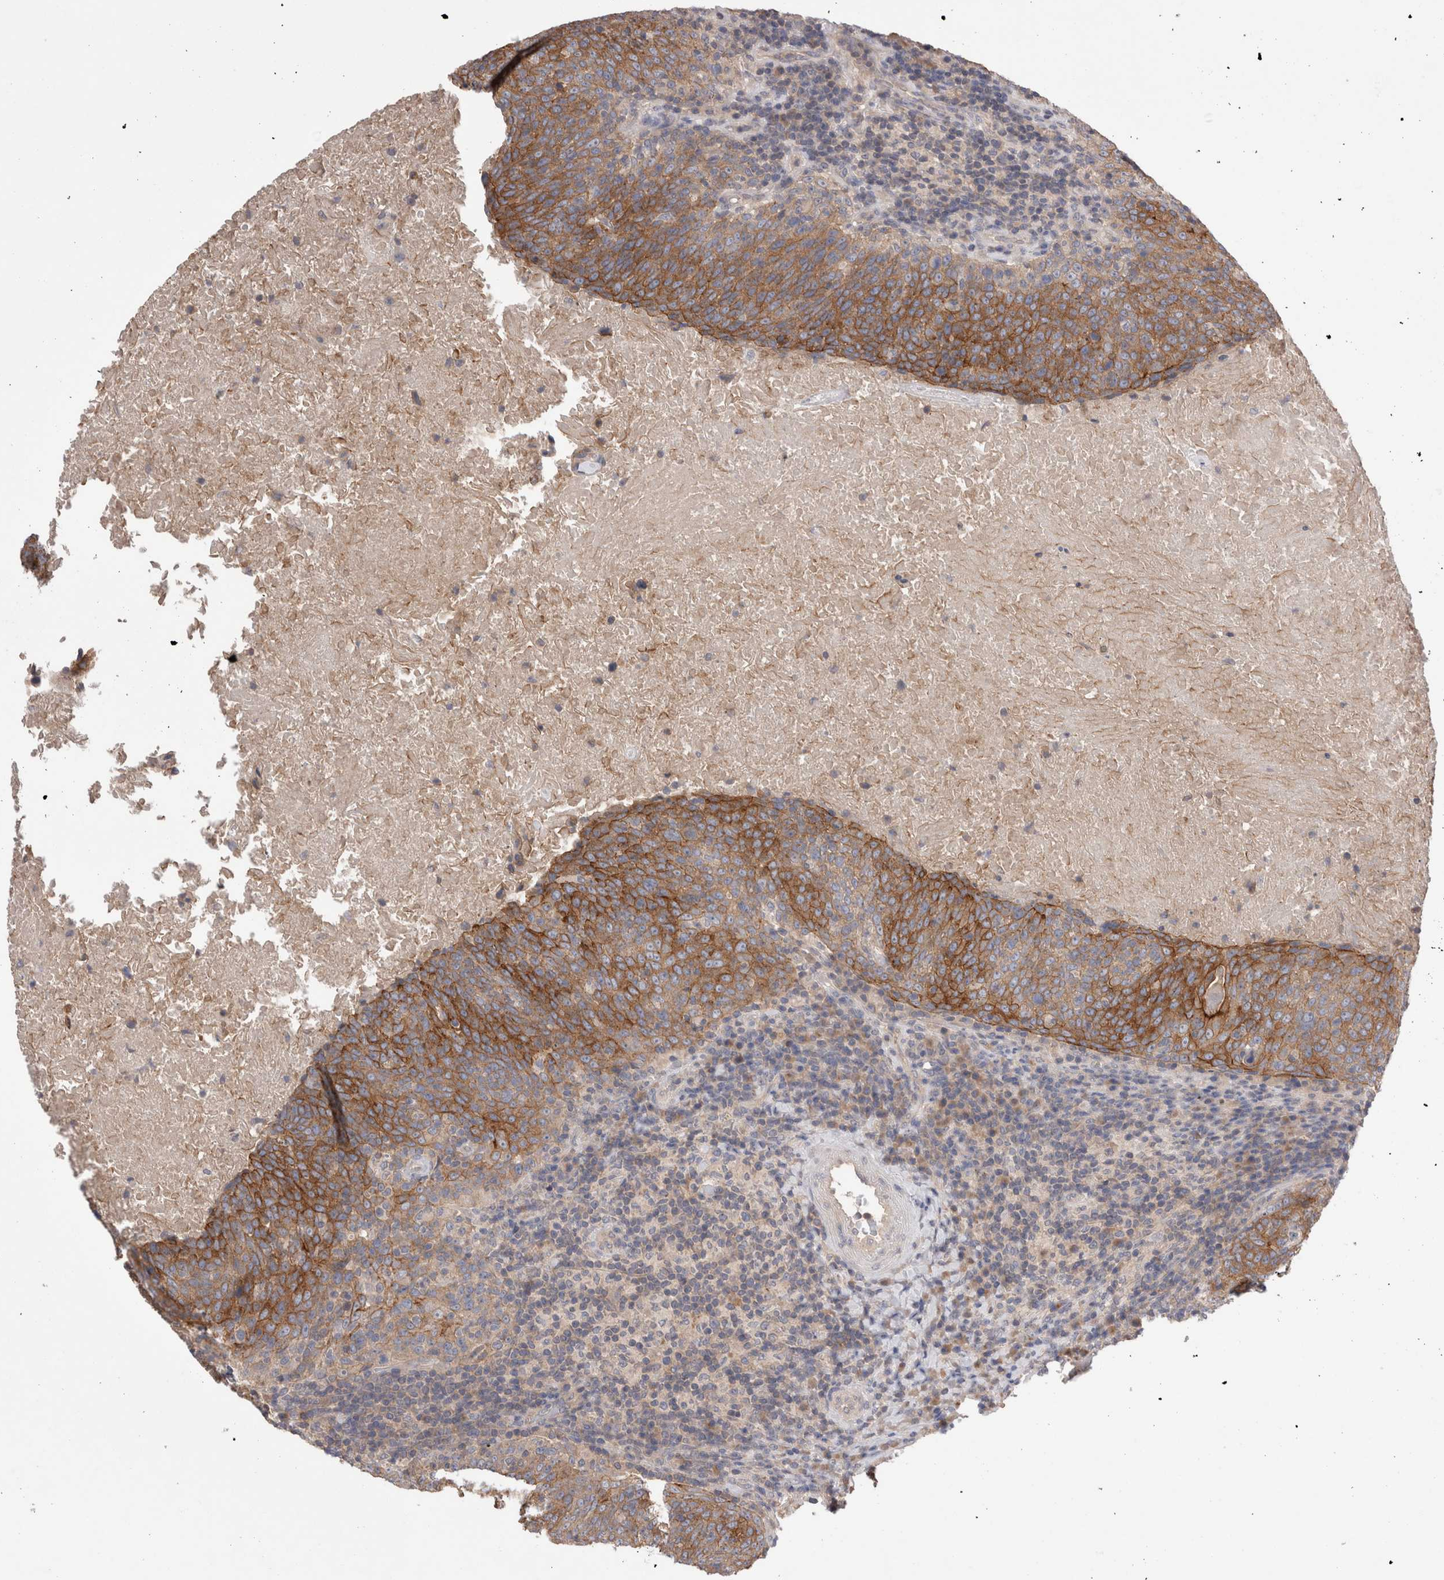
{"staining": {"intensity": "moderate", "quantity": ">75%", "location": "cytoplasmic/membranous"}, "tissue": "head and neck cancer", "cell_type": "Tumor cells", "image_type": "cancer", "snomed": [{"axis": "morphology", "description": "Squamous cell carcinoma, NOS"}, {"axis": "morphology", "description": "Squamous cell carcinoma, metastatic, NOS"}, {"axis": "topography", "description": "Lymph node"}, {"axis": "topography", "description": "Head-Neck"}], "caption": "This image demonstrates IHC staining of squamous cell carcinoma (head and neck), with medium moderate cytoplasmic/membranous positivity in about >75% of tumor cells.", "gene": "OTOR", "patient": {"sex": "male", "age": 62}}